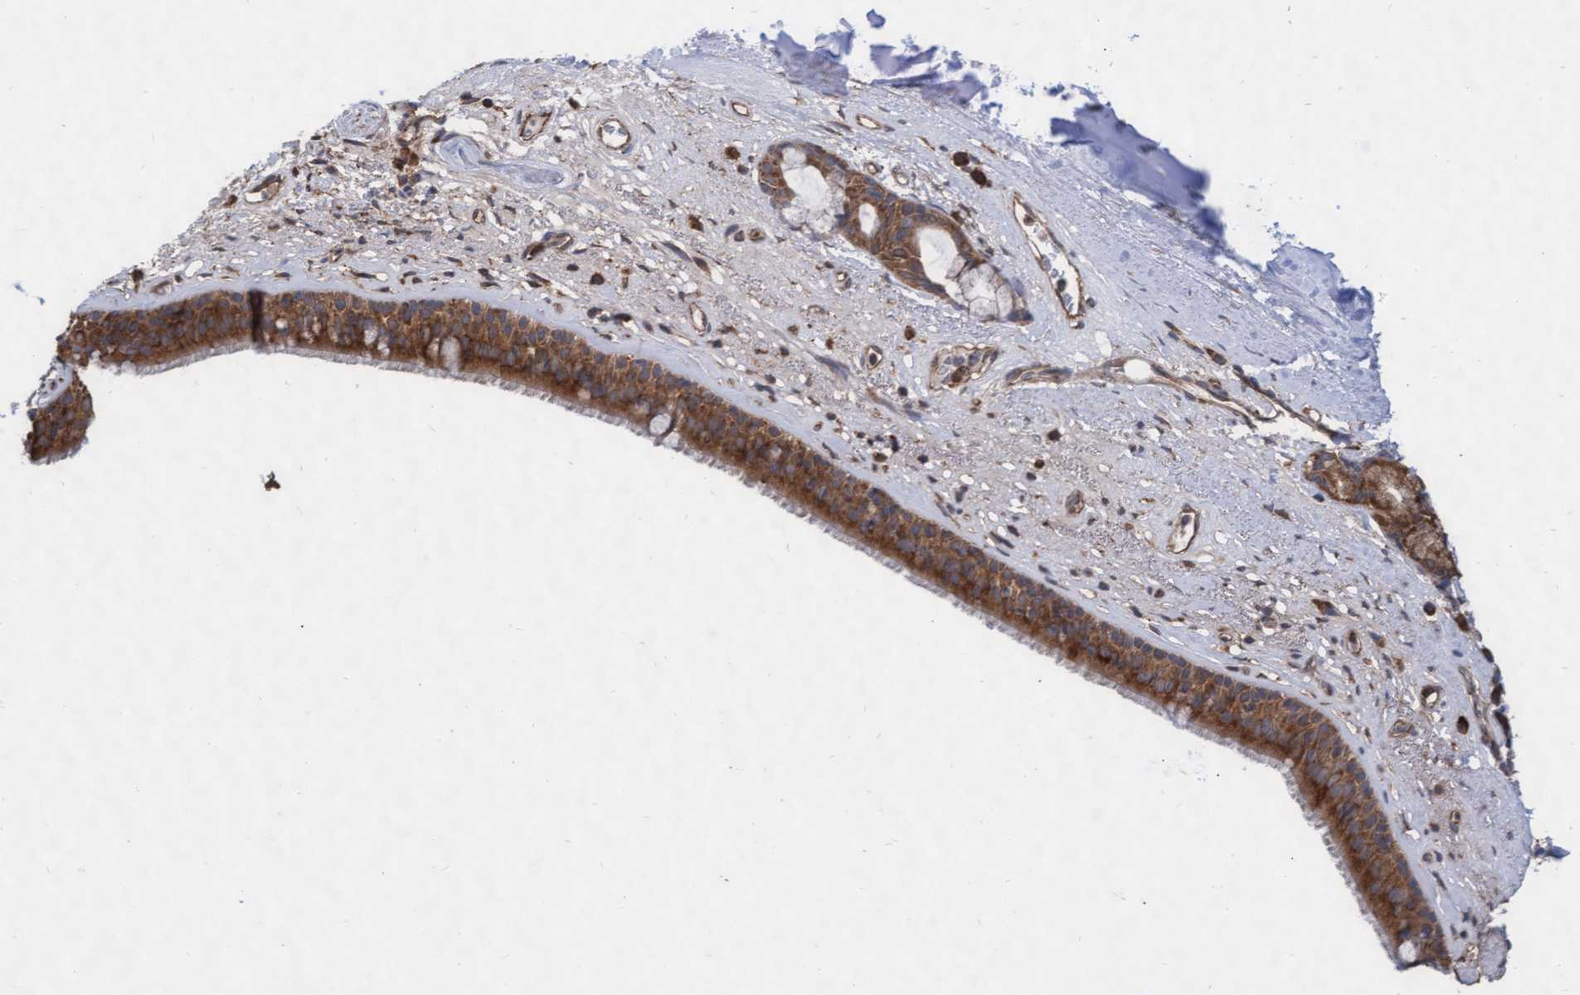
{"staining": {"intensity": "strong", "quantity": ">75%", "location": "cytoplasmic/membranous"}, "tissue": "bronchus", "cell_type": "Respiratory epithelial cells", "image_type": "normal", "snomed": [{"axis": "morphology", "description": "Normal tissue, NOS"}, {"axis": "topography", "description": "Cartilage tissue"}], "caption": "This is an image of immunohistochemistry staining of benign bronchus, which shows strong positivity in the cytoplasmic/membranous of respiratory epithelial cells.", "gene": "ABCF2", "patient": {"sex": "female", "age": 63}}